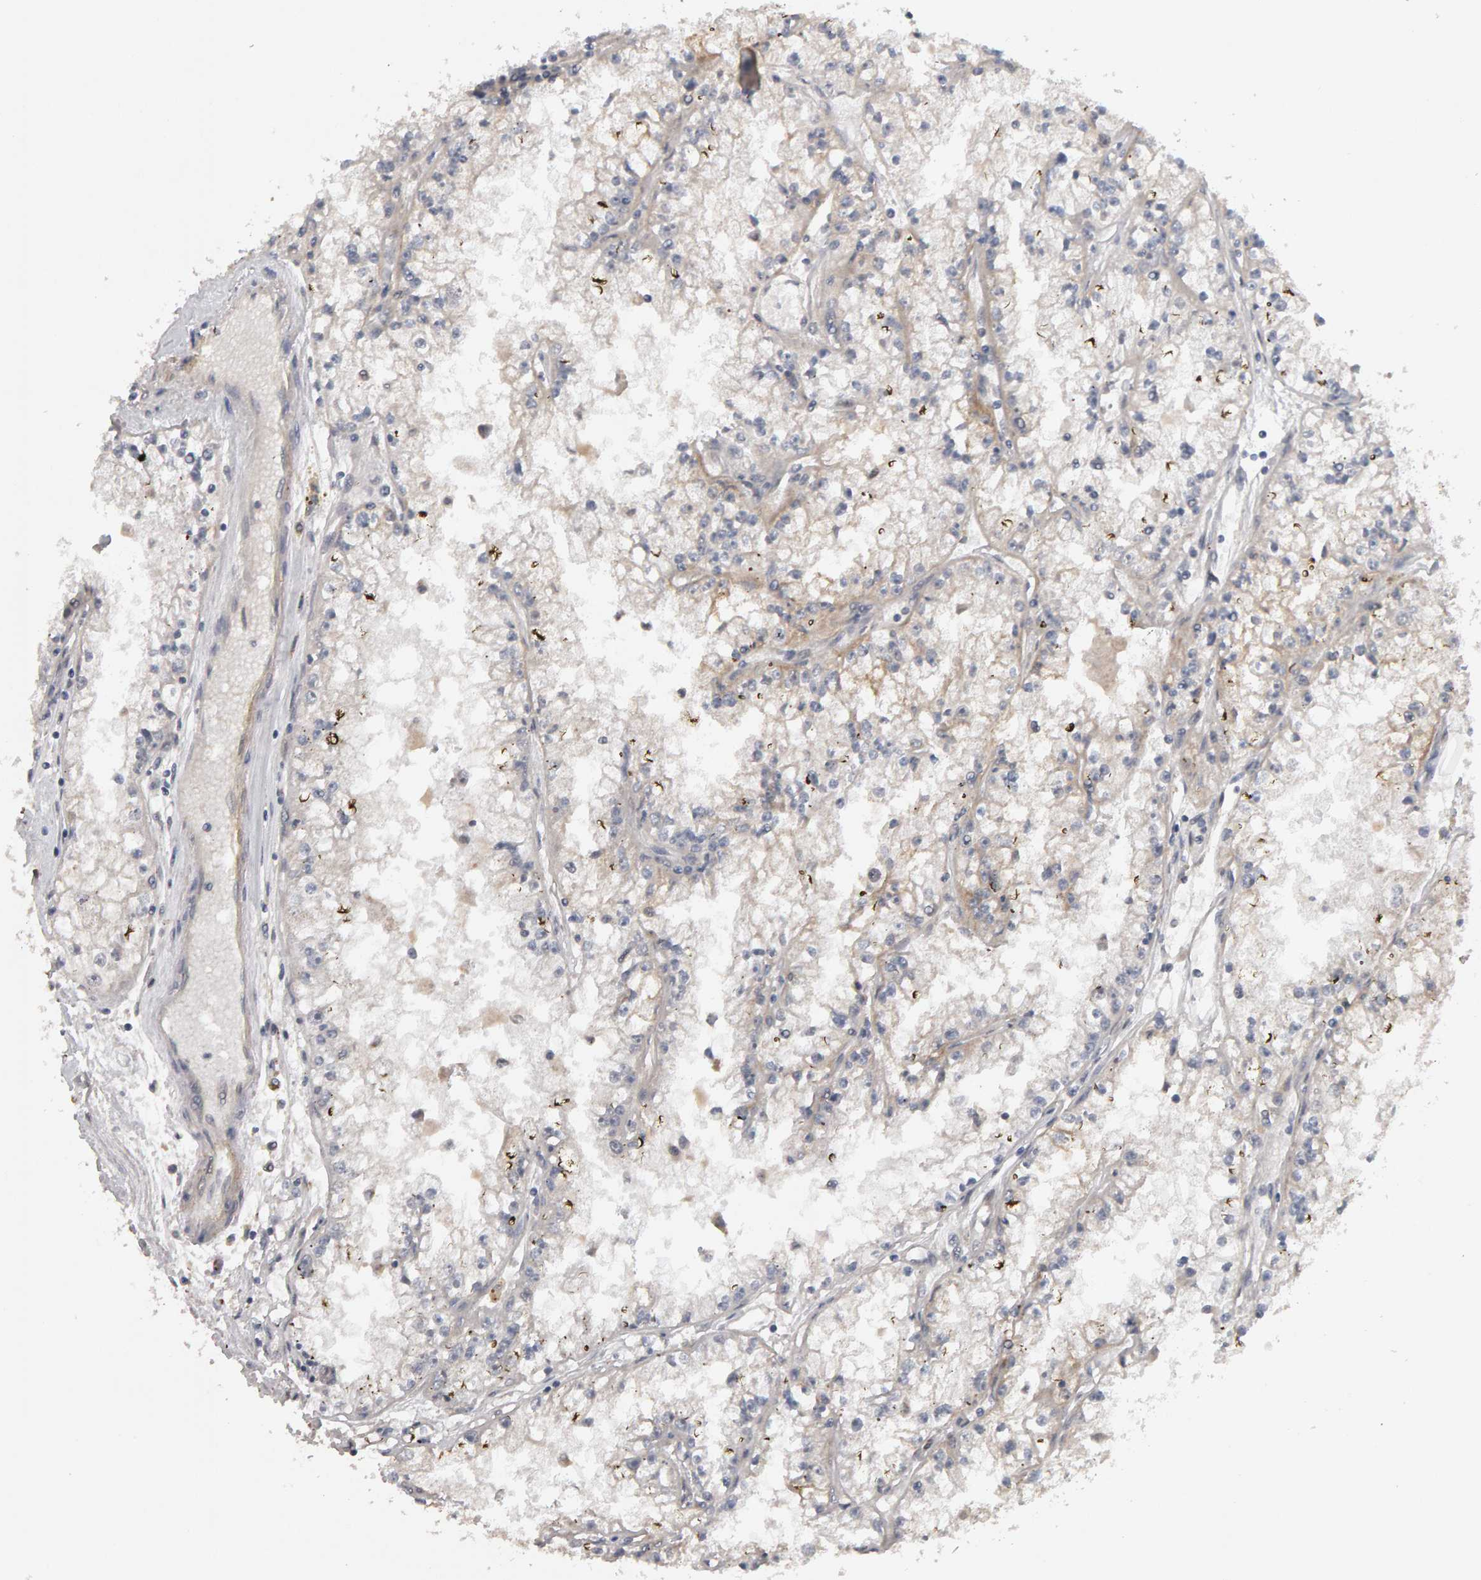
{"staining": {"intensity": "negative", "quantity": "none", "location": "none"}, "tissue": "renal cancer", "cell_type": "Tumor cells", "image_type": "cancer", "snomed": [{"axis": "morphology", "description": "Adenocarcinoma, NOS"}, {"axis": "topography", "description": "Kidney"}], "caption": "A photomicrograph of human renal cancer (adenocarcinoma) is negative for staining in tumor cells.", "gene": "CDCA5", "patient": {"sex": "male", "age": 56}}